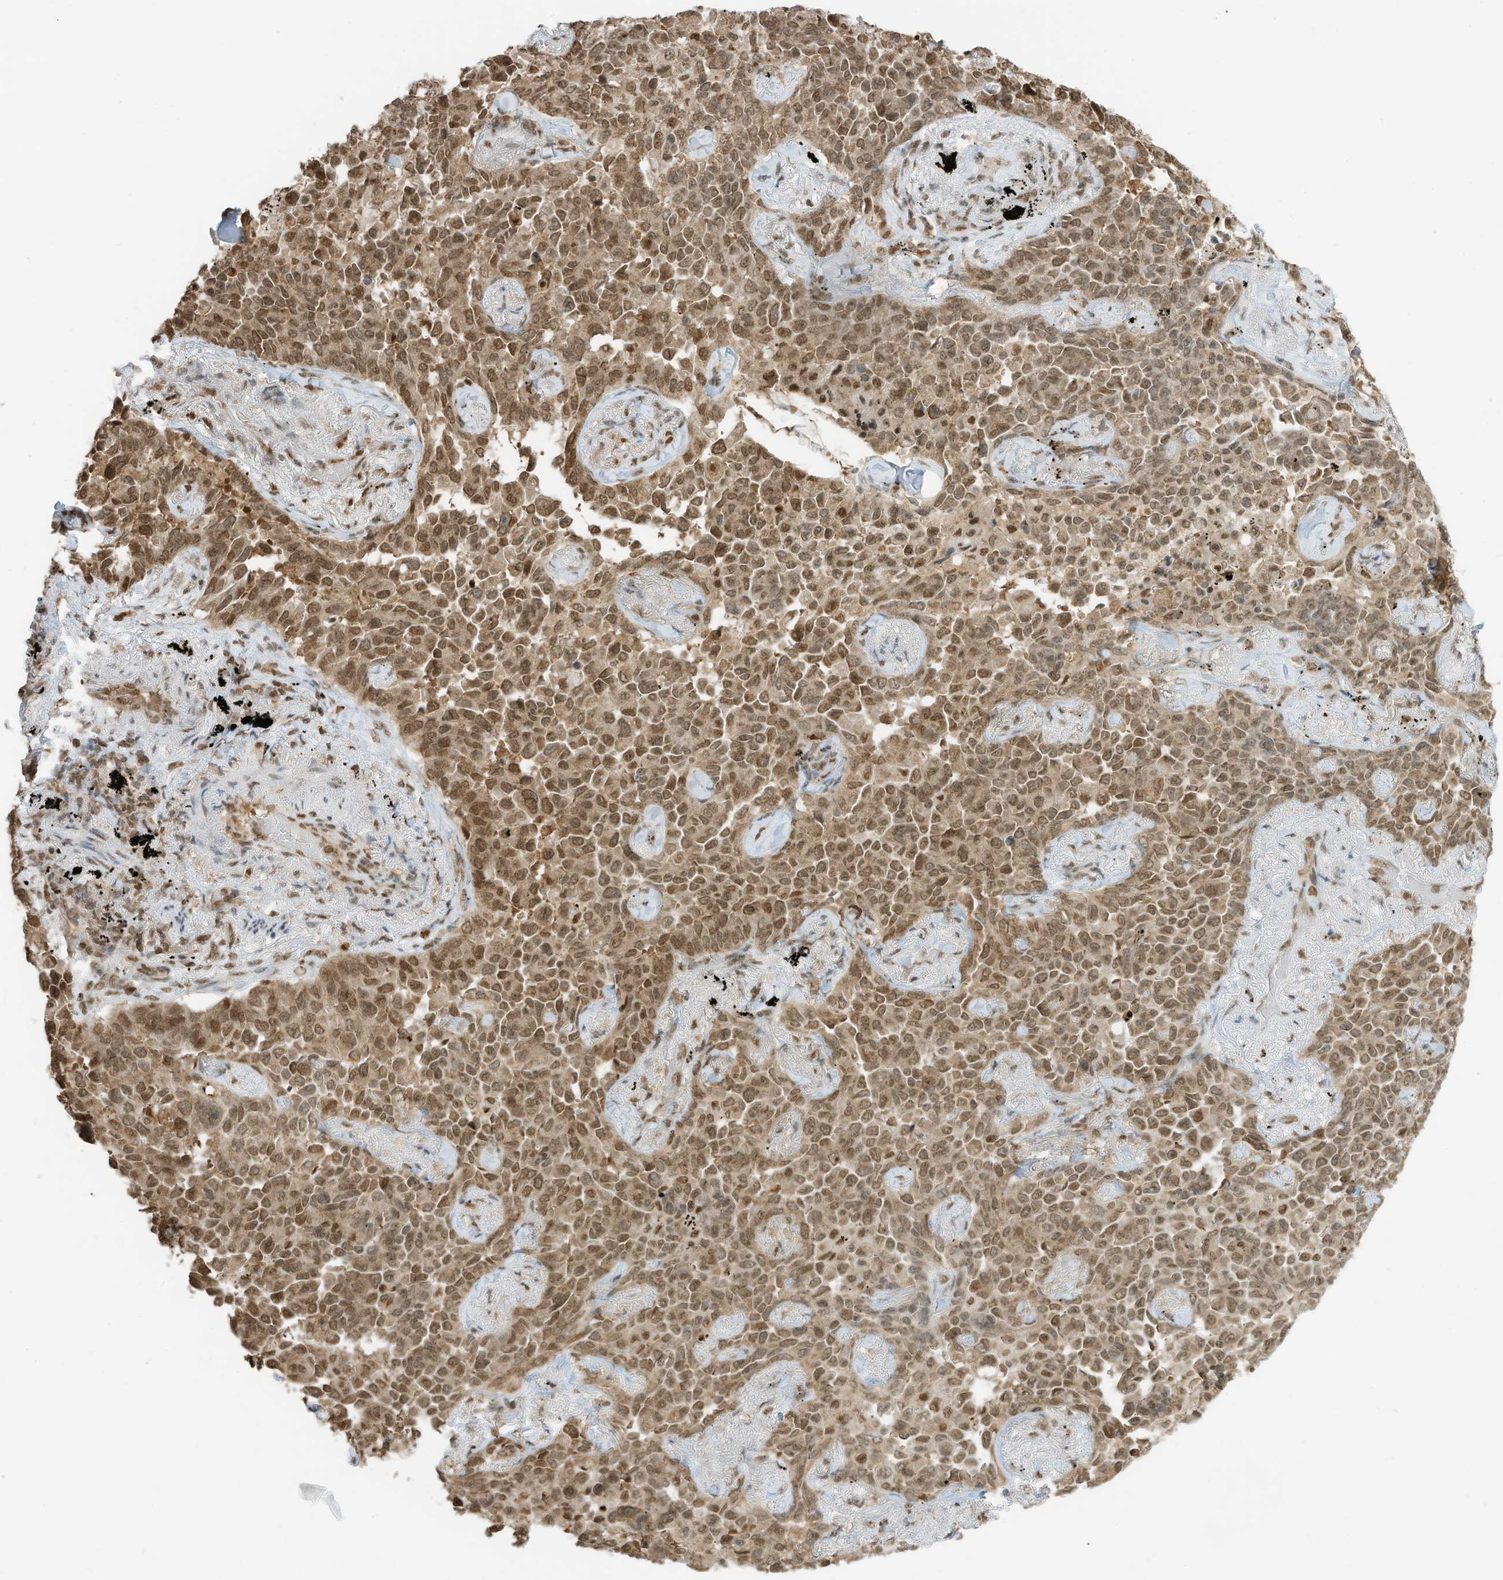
{"staining": {"intensity": "moderate", "quantity": ">75%", "location": "nuclear"}, "tissue": "lung cancer", "cell_type": "Tumor cells", "image_type": "cancer", "snomed": [{"axis": "morphology", "description": "Adenocarcinoma, NOS"}, {"axis": "topography", "description": "Lung"}], "caption": "The micrograph displays immunohistochemical staining of lung adenocarcinoma. There is moderate nuclear staining is present in approximately >75% of tumor cells.", "gene": "KPNB1", "patient": {"sex": "female", "age": 67}}